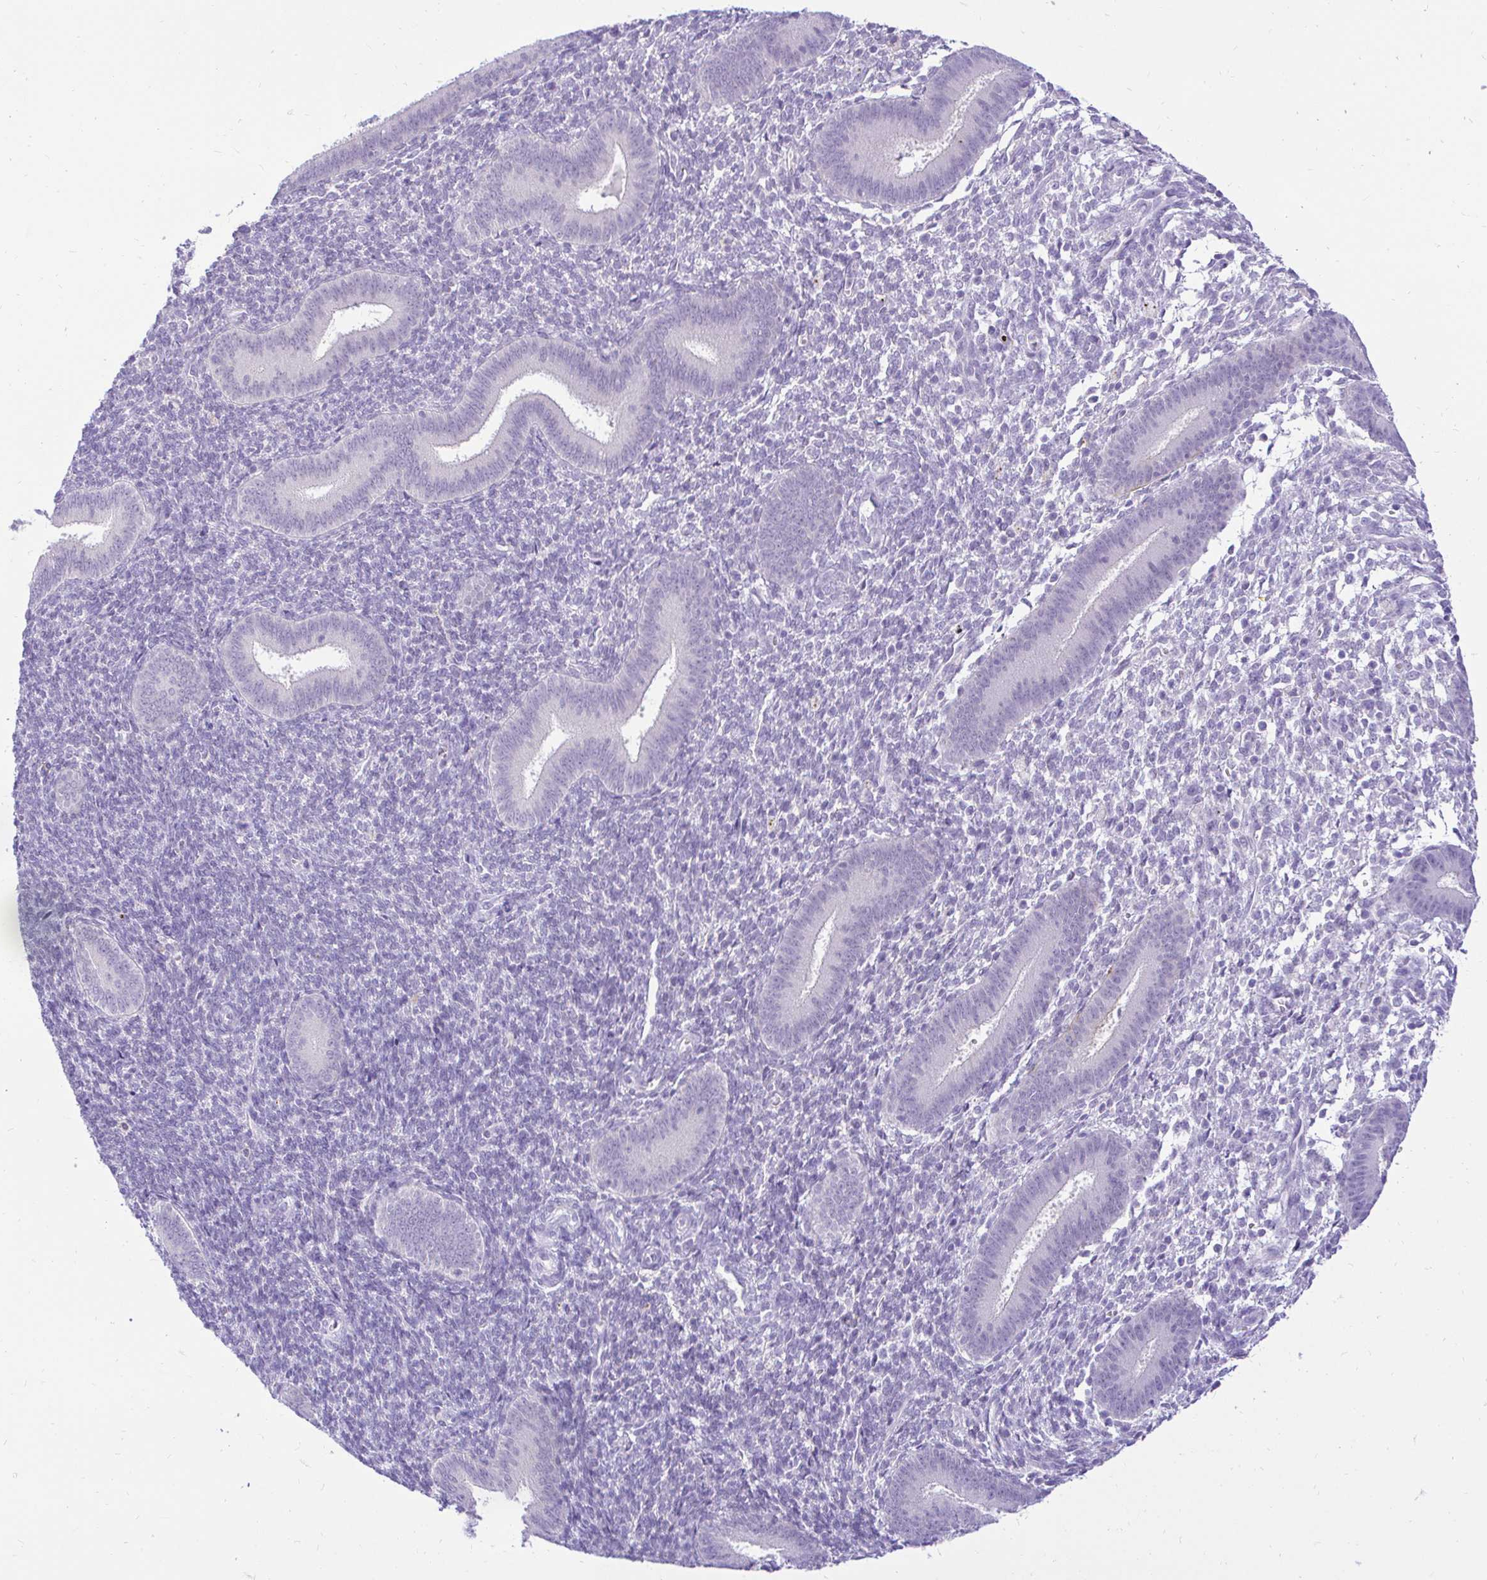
{"staining": {"intensity": "negative", "quantity": "none", "location": "none"}, "tissue": "endometrium", "cell_type": "Cells in endometrial stroma", "image_type": "normal", "snomed": [{"axis": "morphology", "description": "Normal tissue, NOS"}, {"axis": "topography", "description": "Endometrium"}], "caption": "Immunohistochemistry (IHC) of benign human endometrium reveals no expression in cells in endometrial stroma. The staining was performed using DAB to visualize the protein expression in brown, while the nuclei were stained in blue with hematoxylin (Magnification: 20x).", "gene": "FATE1", "patient": {"sex": "female", "age": 25}}